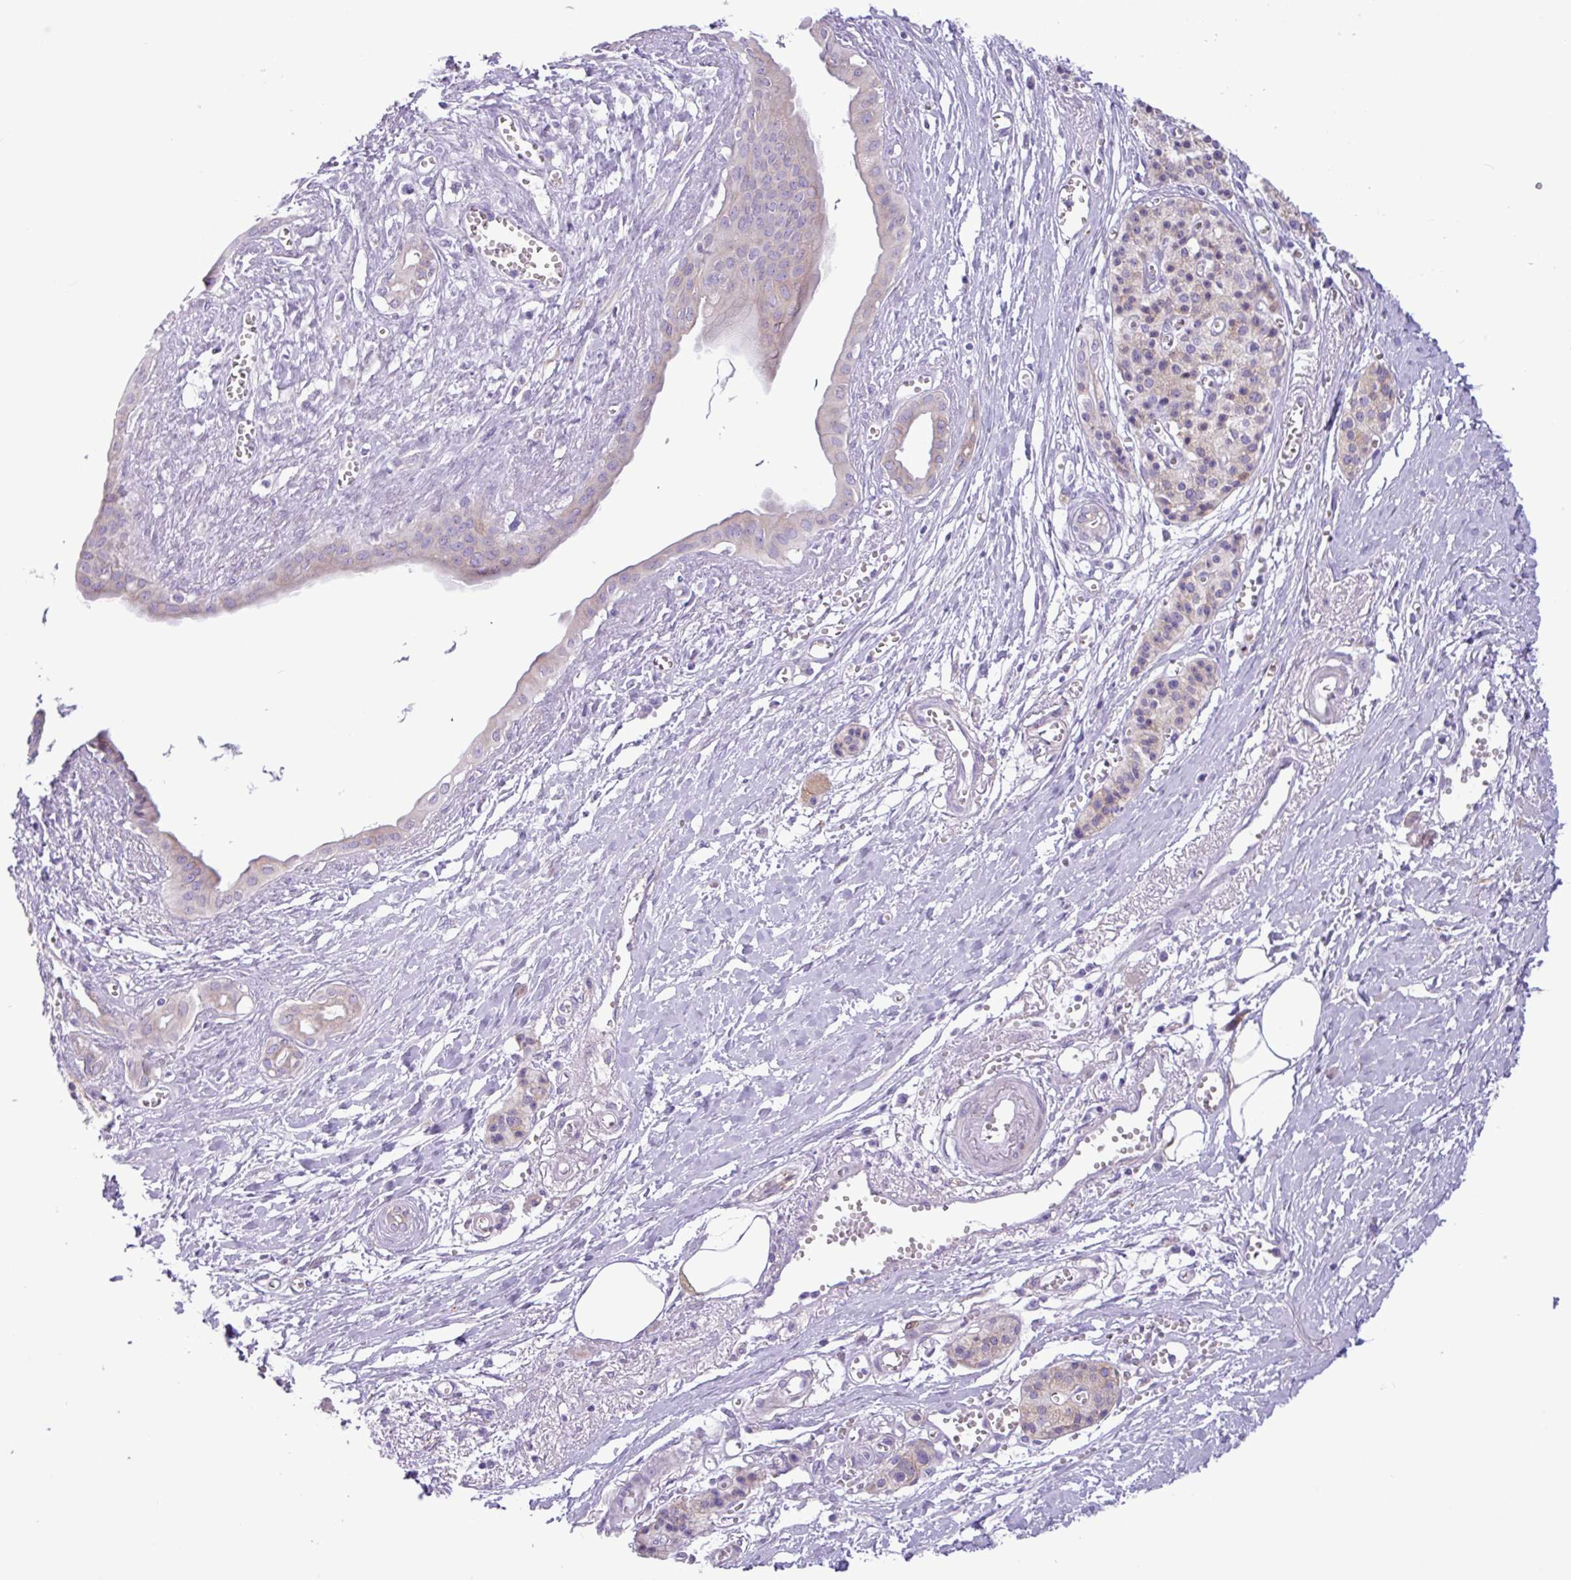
{"staining": {"intensity": "negative", "quantity": "none", "location": "none"}, "tissue": "pancreatic cancer", "cell_type": "Tumor cells", "image_type": "cancer", "snomed": [{"axis": "morphology", "description": "Adenocarcinoma, NOS"}, {"axis": "topography", "description": "Pancreas"}], "caption": "This histopathology image is of pancreatic adenocarcinoma stained with immunohistochemistry (IHC) to label a protein in brown with the nuclei are counter-stained blue. There is no positivity in tumor cells. The staining was performed using DAB (3,3'-diaminobenzidine) to visualize the protein expression in brown, while the nuclei were stained in blue with hematoxylin (Magnification: 20x).", "gene": "SLC38A1", "patient": {"sex": "male", "age": 71}}